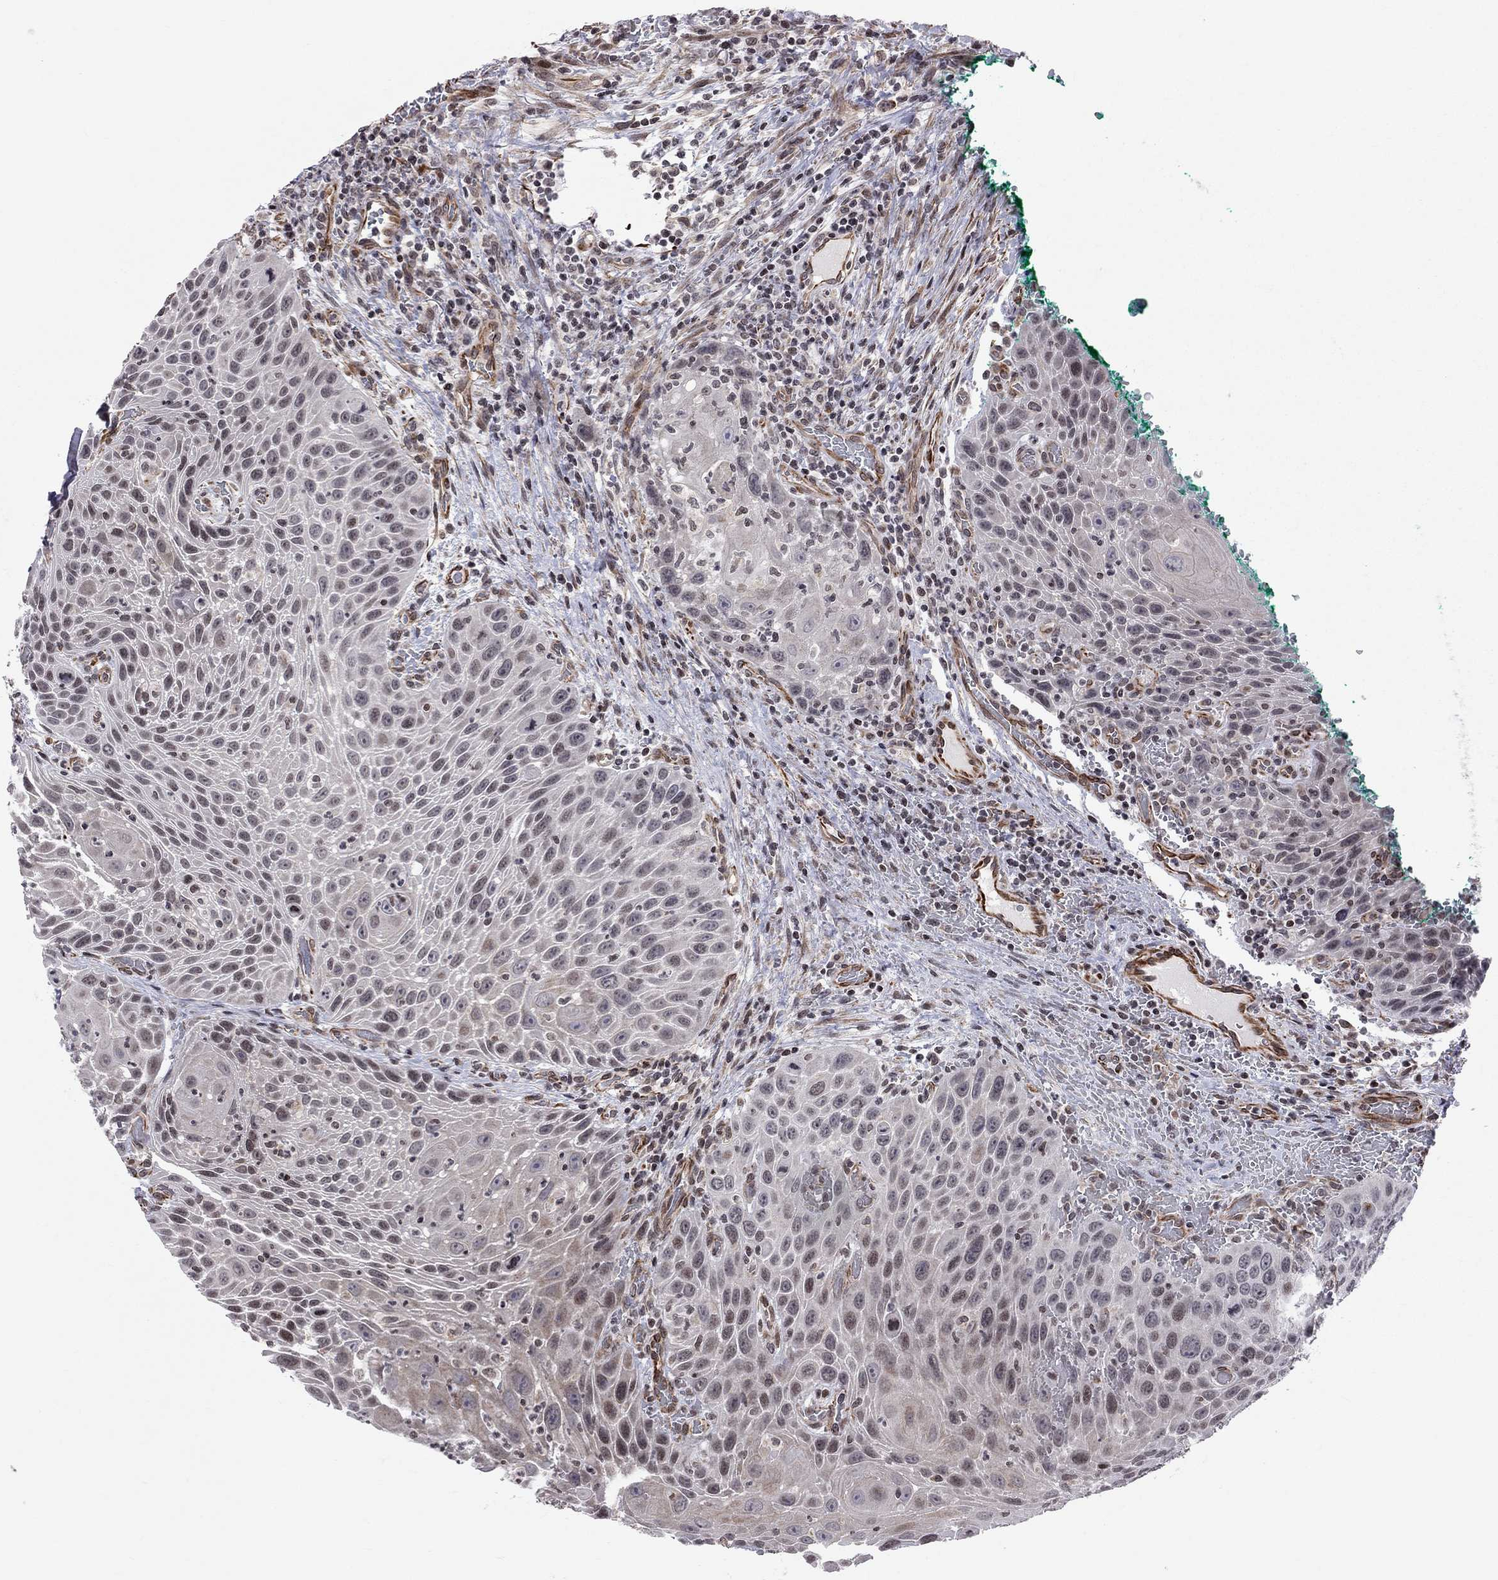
{"staining": {"intensity": "negative", "quantity": "none", "location": "none"}, "tissue": "head and neck cancer", "cell_type": "Tumor cells", "image_type": "cancer", "snomed": [{"axis": "morphology", "description": "Squamous cell carcinoma, NOS"}, {"axis": "topography", "description": "Head-Neck"}], "caption": "Human head and neck squamous cell carcinoma stained for a protein using immunohistochemistry (IHC) demonstrates no positivity in tumor cells.", "gene": "MTNR1B", "patient": {"sex": "male", "age": 69}}